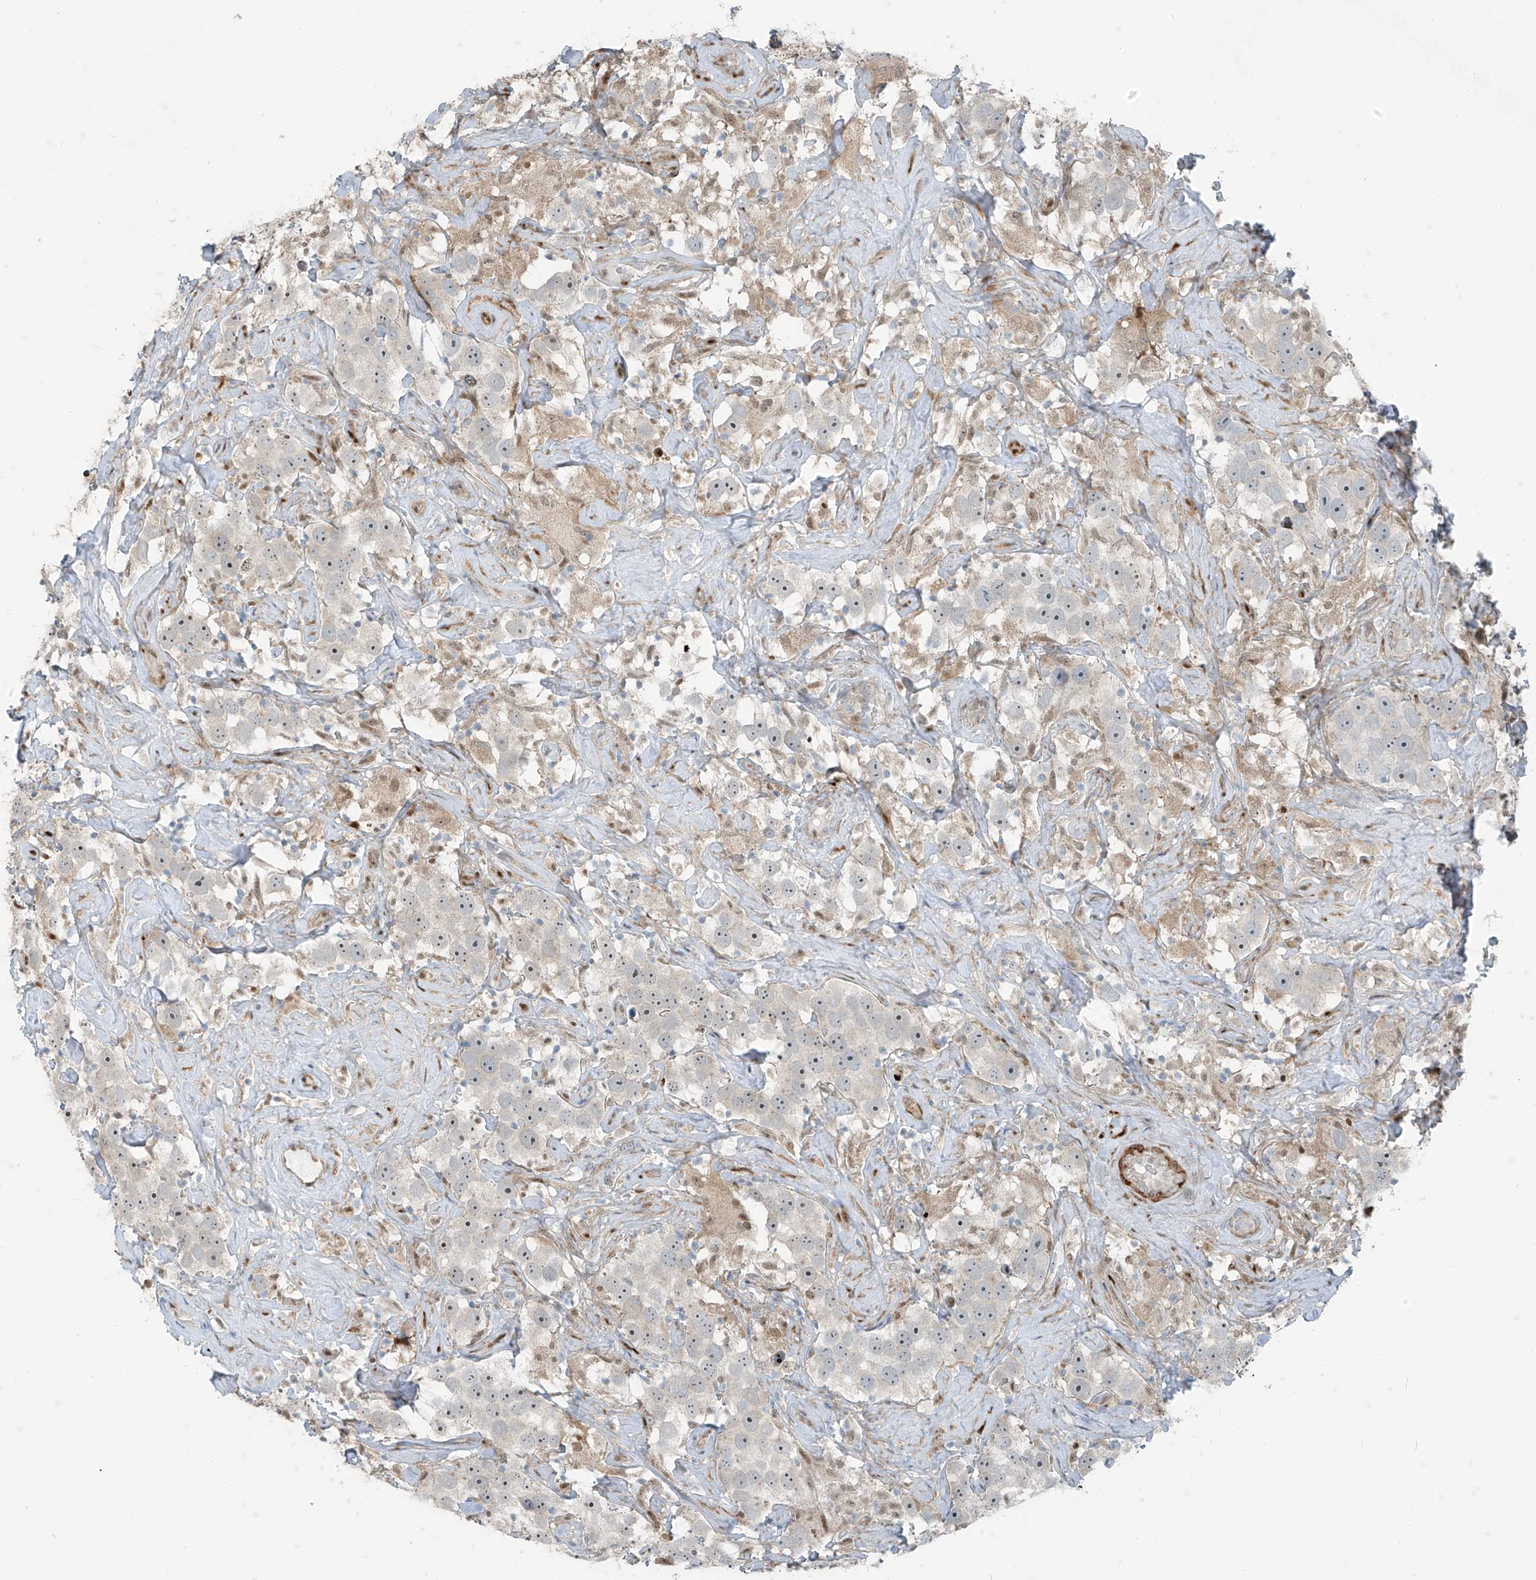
{"staining": {"intensity": "moderate", "quantity": "<25%", "location": "nuclear"}, "tissue": "testis cancer", "cell_type": "Tumor cells", "image_type": "cancer", "snomed": [{"axis": "morphology", "description": "Seminoma, NOS"}, {"axis": "topography", "description": "Testis"}], "caption": "Seminoma (testis) was stained to show a protein in brown. There is low levels of moderate nuclear expression in about <25% of tumor cells. (brown staining indicates protein expression, while blue staining denotes nuclei).", "gene": "PPCS", "patient": {"sex": "male", "age": 49}}